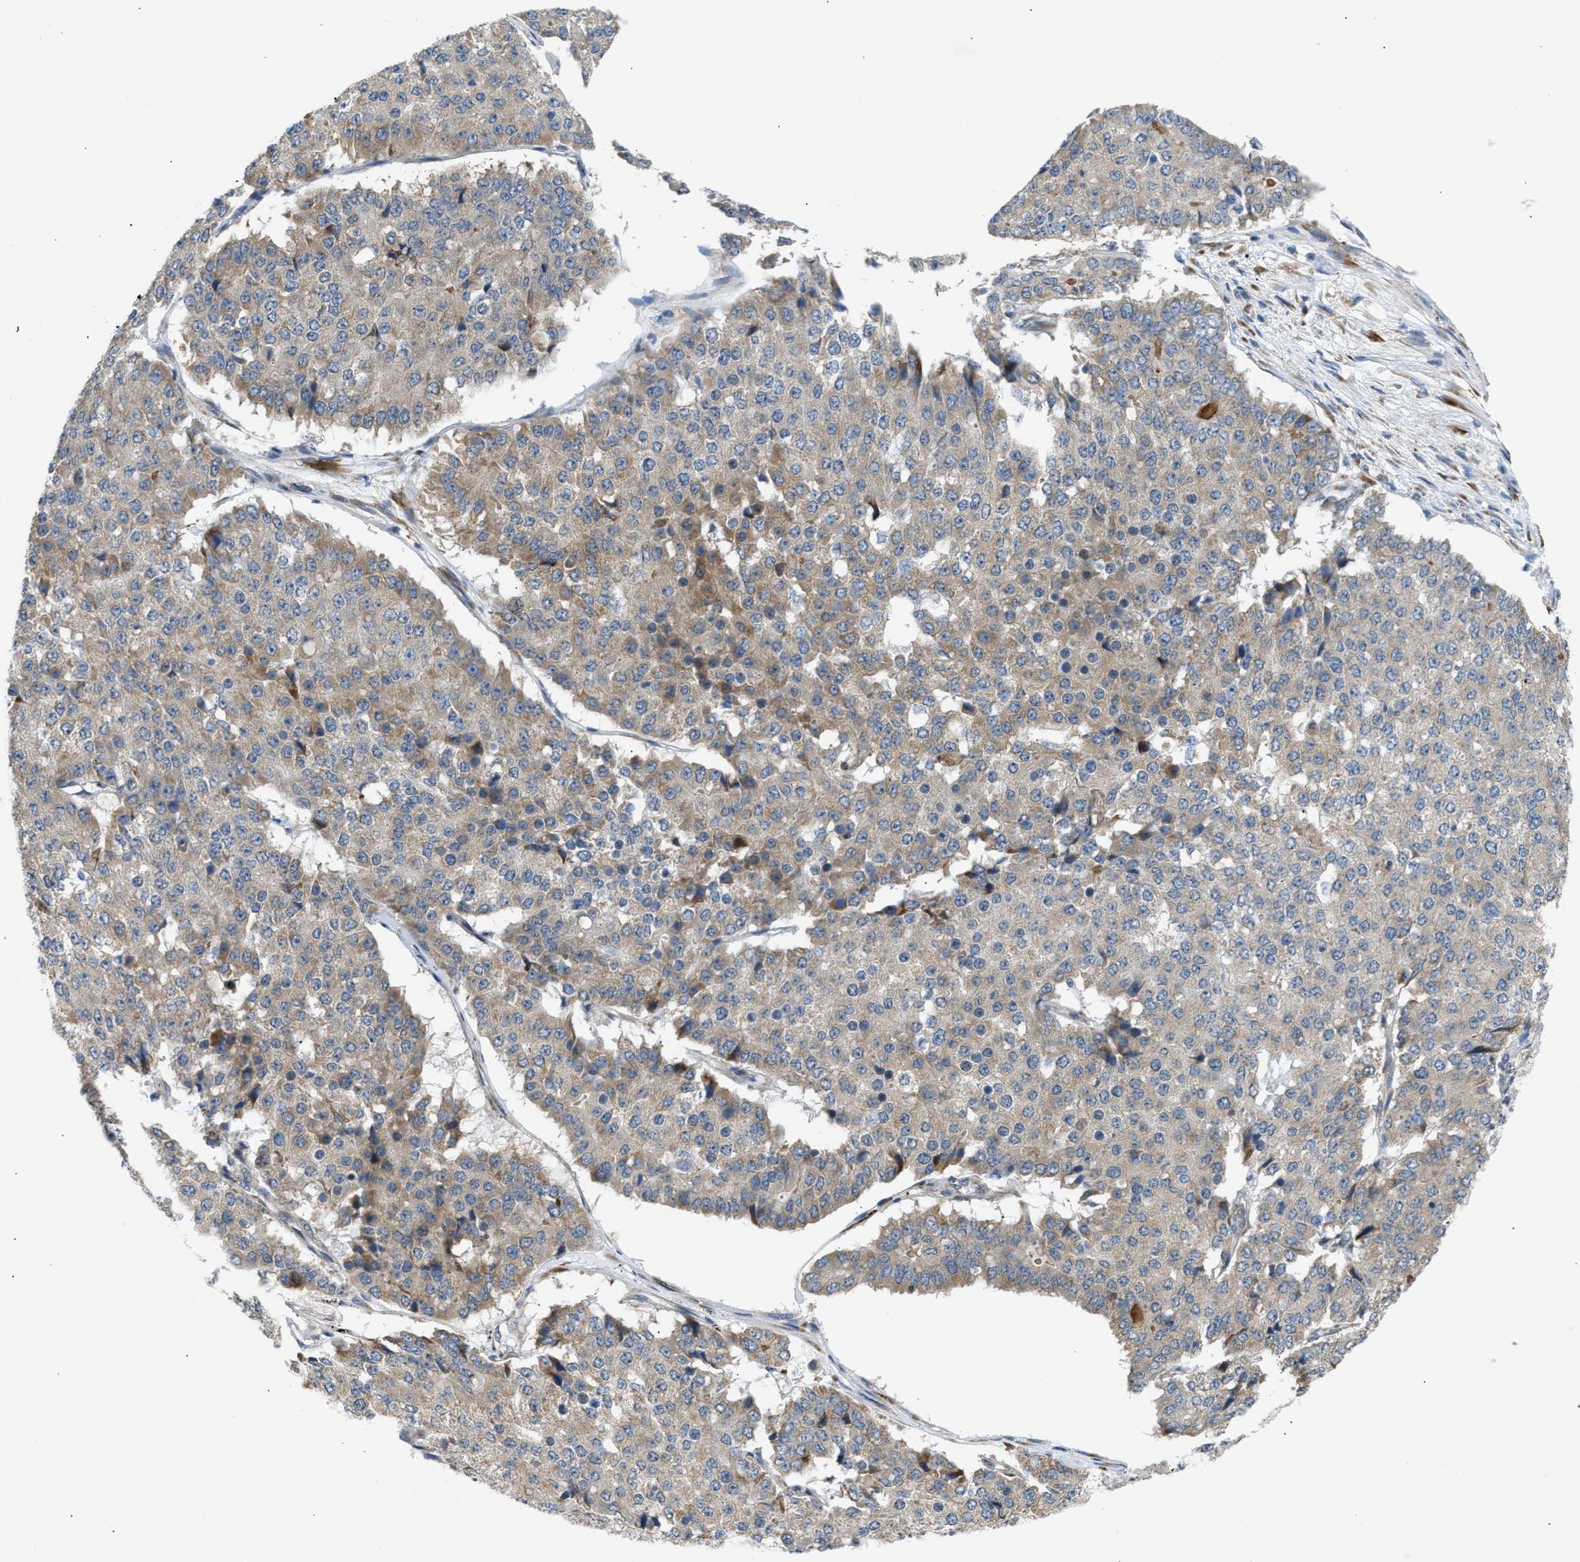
{"staining": {"intensity": "weak", "quantity": ">75%", "location": "cytoplasmic/membranous"}, "tissue": "pancreatic cancer", "cell_type": "Tumor cells", "image_type": "cancer", "snomed": [{"axis": "morphology", "description": "Adenocarcinoma, NOS"}, {"axis": "topography", "description": "Pancreas"}], "caption": "Pancreatic adenocarcinoma stained with DAB (3,3'-diaminobenzidine) immunohistochemistry (IHC) demonstrates low levels of weak cytoplasmic/membranous expression in about >75% of tumor cells. The protein of interest is shown in brown color, while the nuclei are stained blue.", "gene": "KCNC2", "patient": {"sex": "male", "age": 50}}